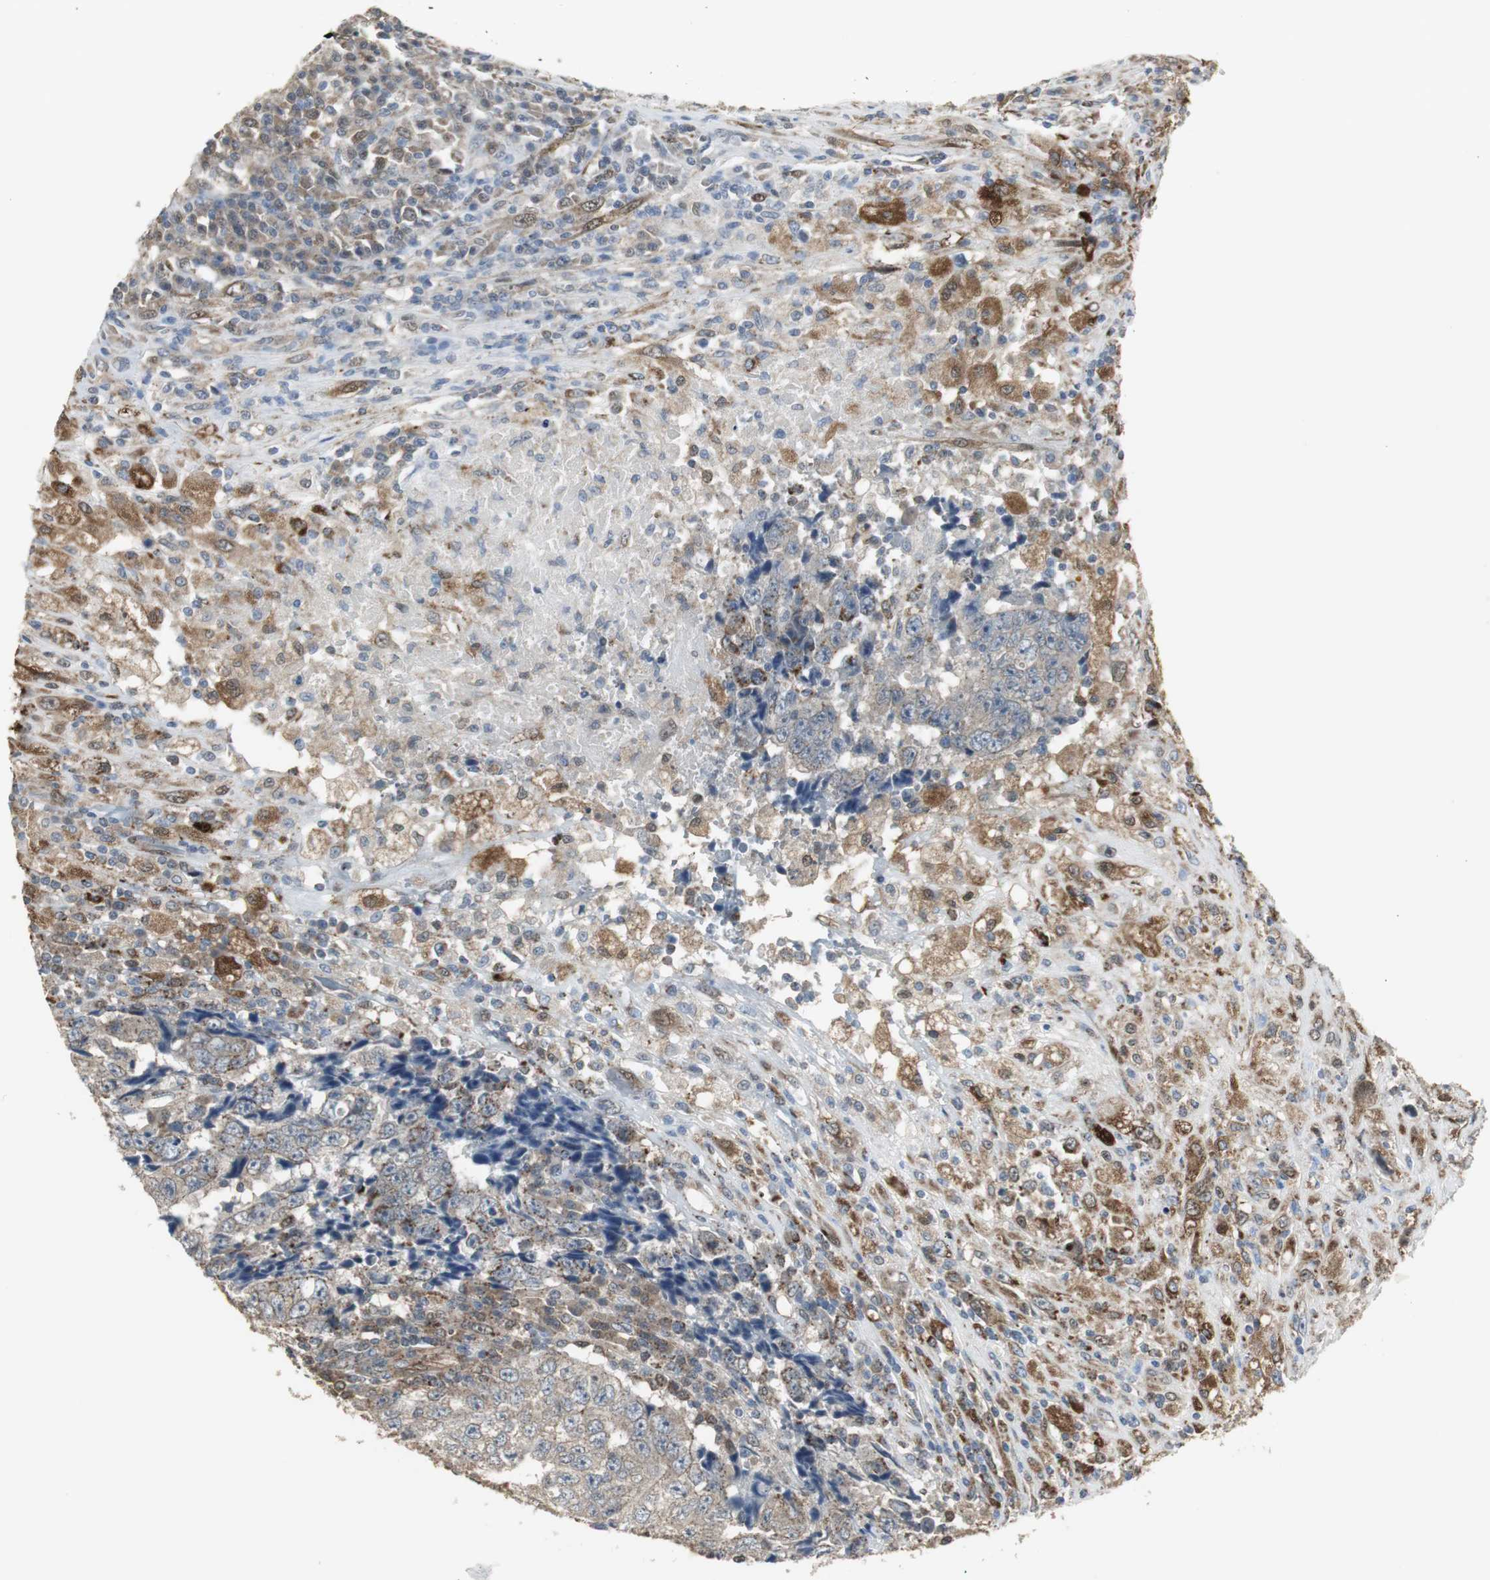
{"staining": {"intensity": "moderate", "quantity": "25%-75%", "location": "cytoplasmic/membranous"}, "tissue": "testis cancer", "cell_type": "Tumor cells", "image_type": "cancer", "snomed": [{"axis": "morphology", "description": "Necrosis, NOS"}, {"axis": "morphology", "description": "Carcinoma, Embryonal, NOS"}, {"axis": "topography", "description": "Testis"}], "caption": "The photomicrograph shows immunohistochemical staining of testis embryonal carcinoma. There is moderate cytoplasmic/membranous staining is appreciated in about 25%-75% of tumor cells.", "gene": "PLIN3", "patient": {"sex": "male", "age": 19}}